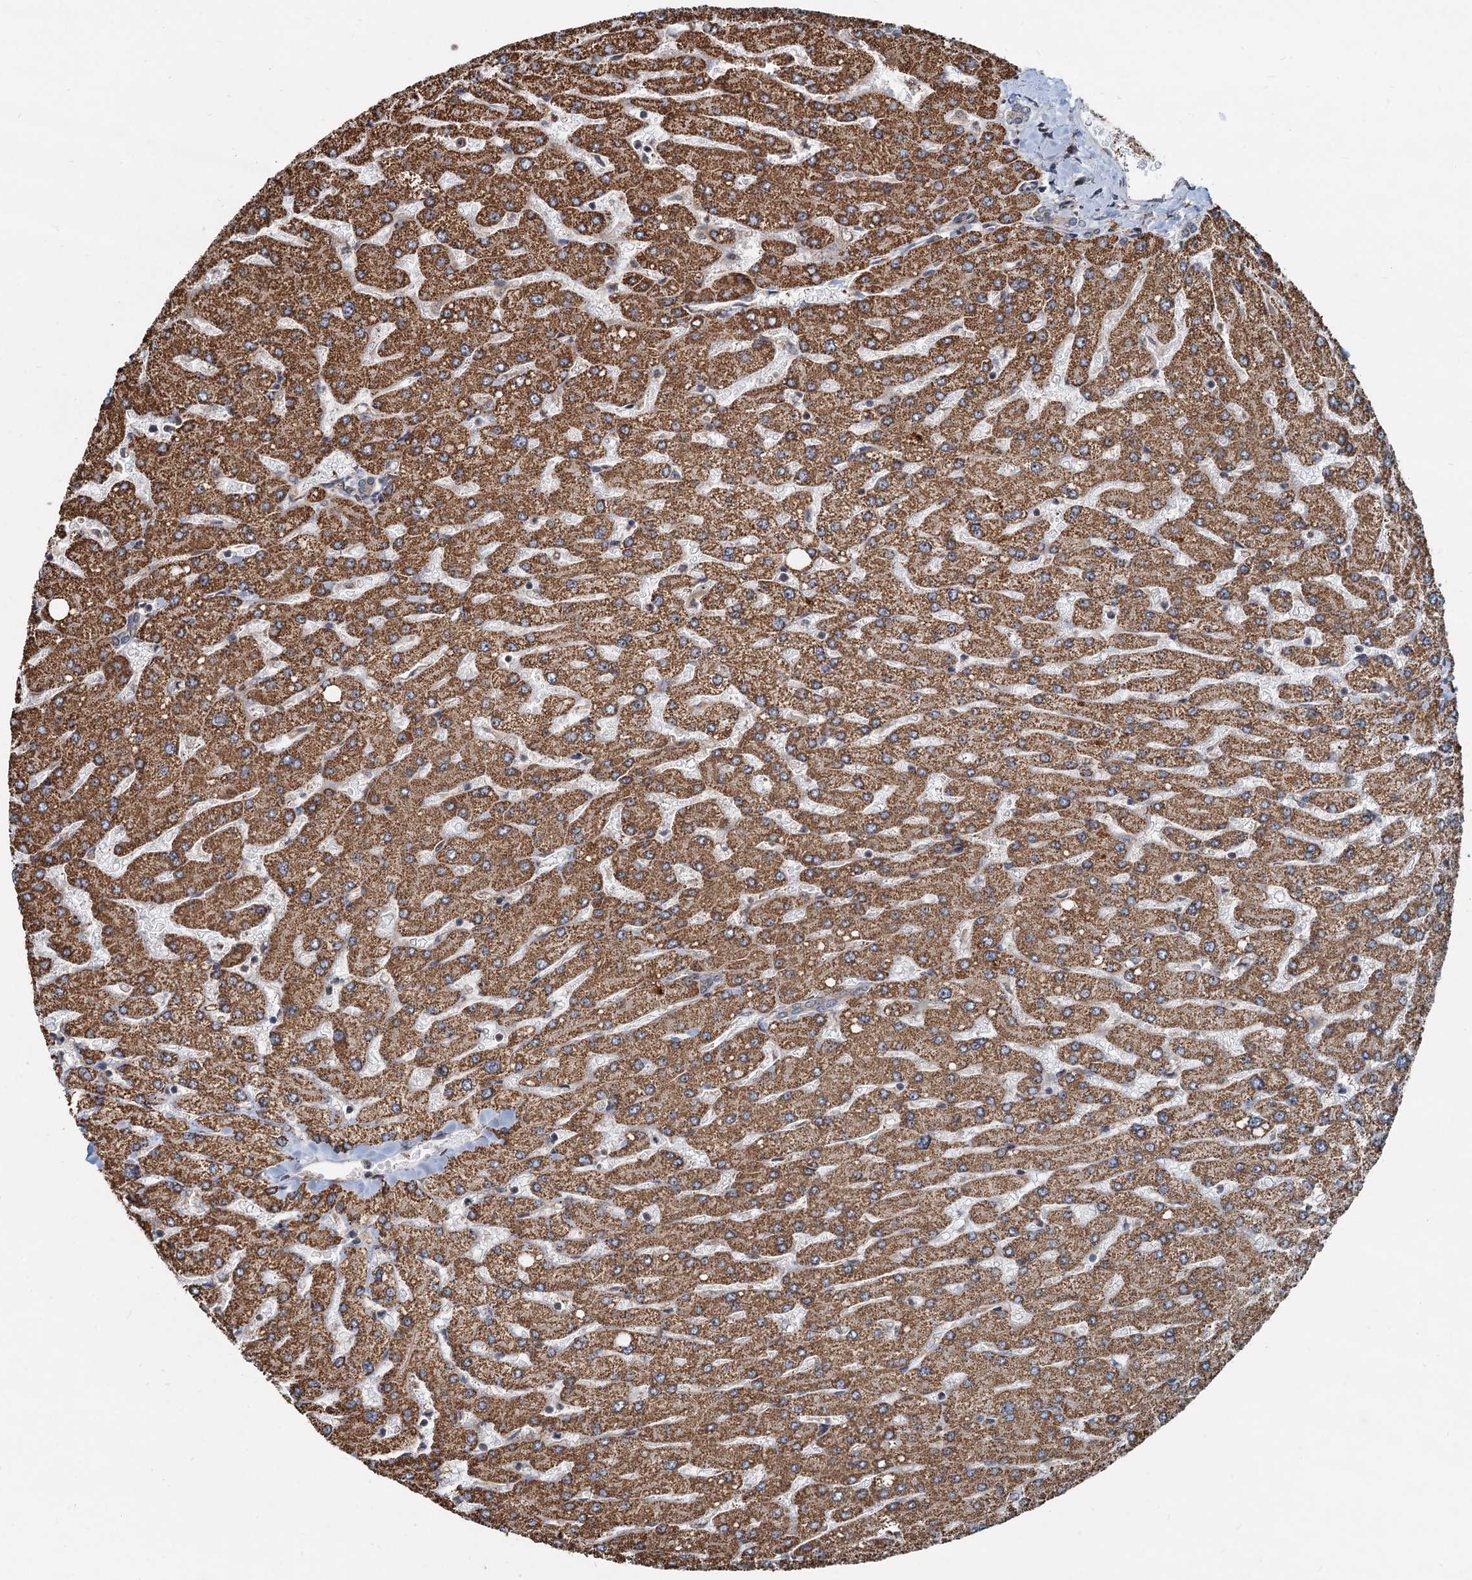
{"staining": {"intensity": "weak", "quantity": "<25%", "location": "cytoplasmic/membranous"}, "tissue": "liver", "cell_type": "Cholangiocytes", "image_type": "normal", "snomed": [{"axis": "morphology", "description": "Normal tissue, NOS"}, {"axis": "topography", "description": "Liver"}], "caption": "Immunohistochemical staining of normal human liver shows no significant expression in cholangiocytes.", "gene": "CEP68", "patient": {"sex": "male", "age": 55}}